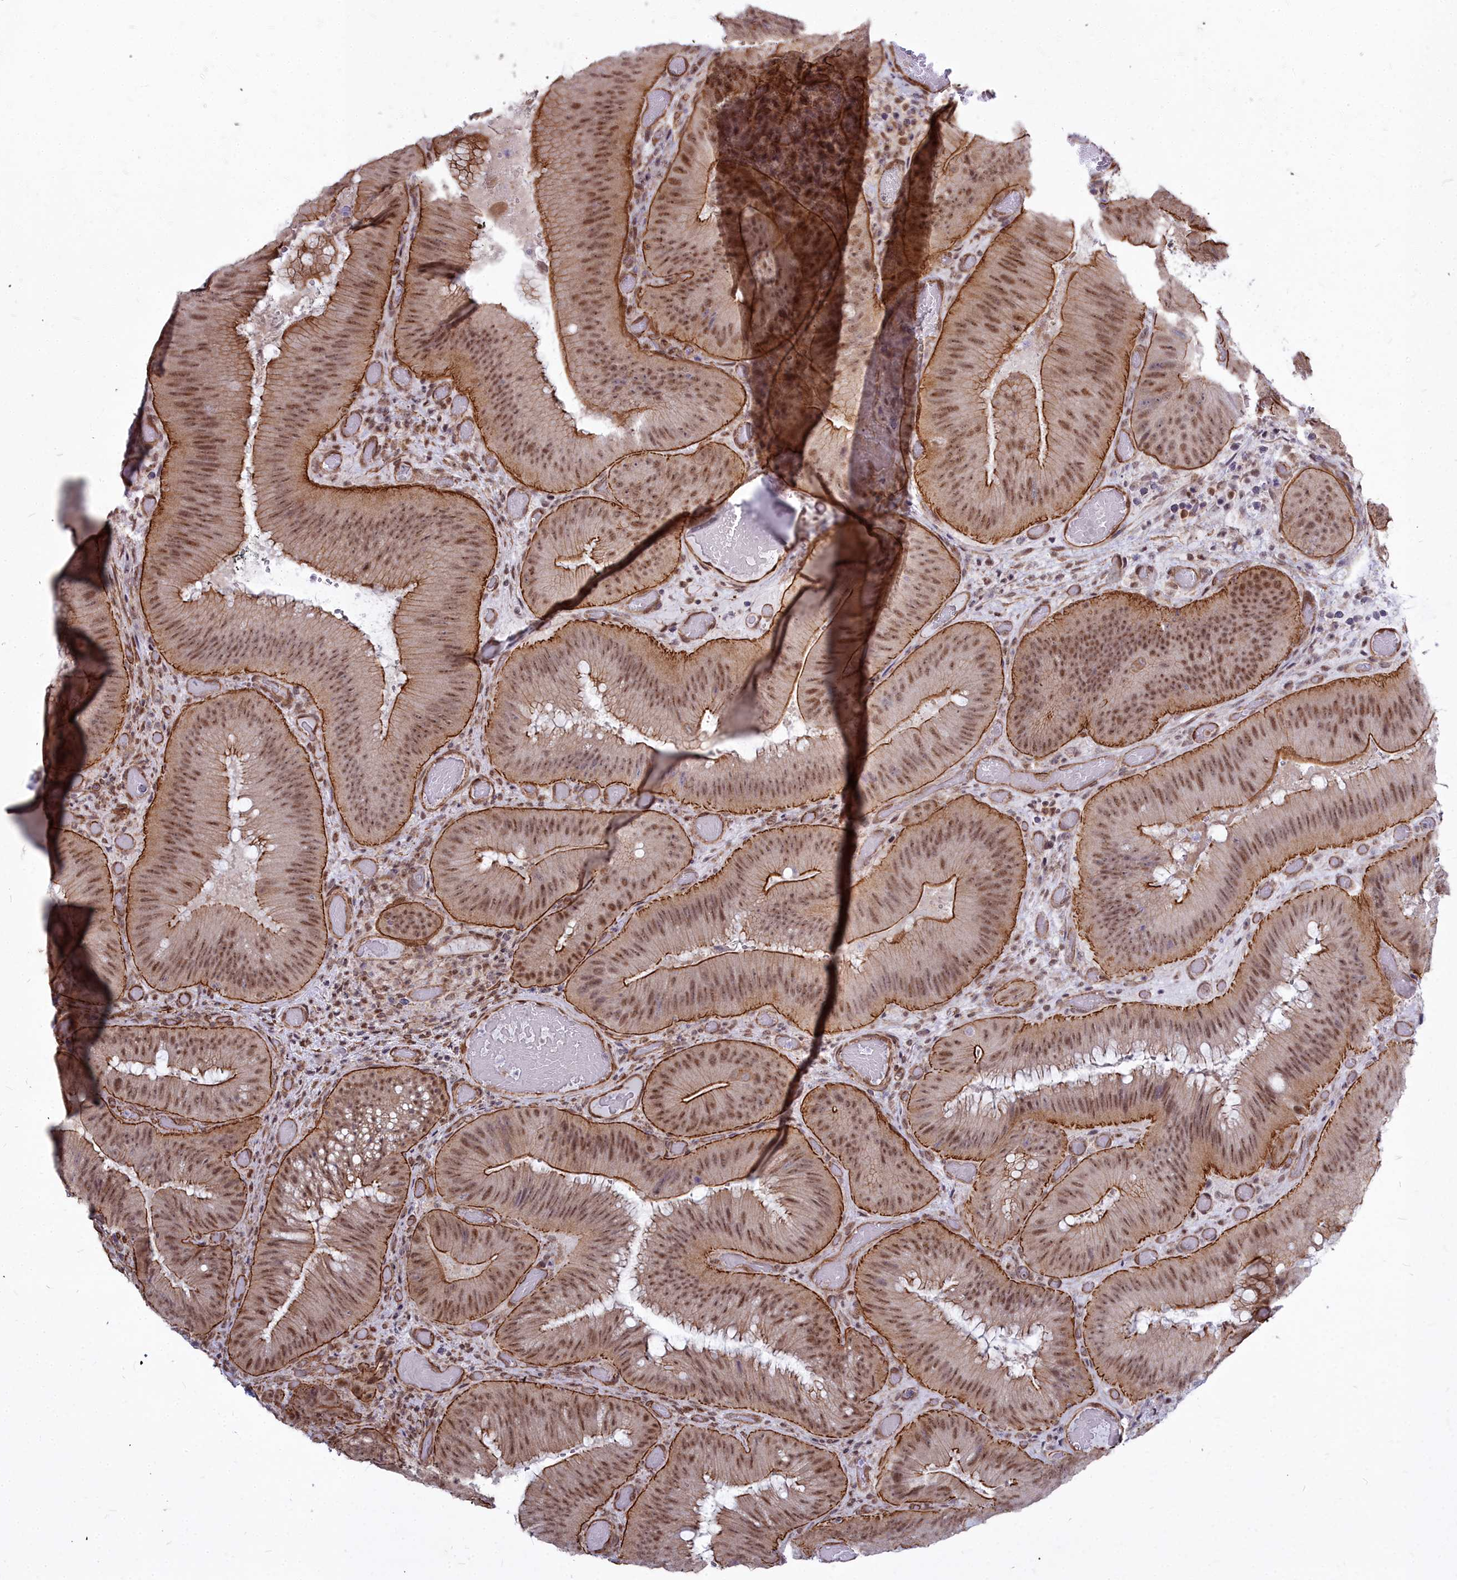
{"staining": {"intensity": "moderate", "quantity": ">75%", "location": "cytoplasmic/membranous,nuclear"}, "tissue": "colorectal cancer", "cell_type": "Tumor cells", "image_type": "cancer", "snomed": [{"axis": "morphology", "description": "Adenocarcinoma, NOS"}, {"axis": "topography", "description": "Colon"}], "caption": "The micrograph exhibits a brown stain indicating the presence of a protein in the cytoplasmic/membranous and nuclear of tumor cells in colorectal cancer.", "gene": "YJU2", "patient": {"sex": "female", "age": 43}}